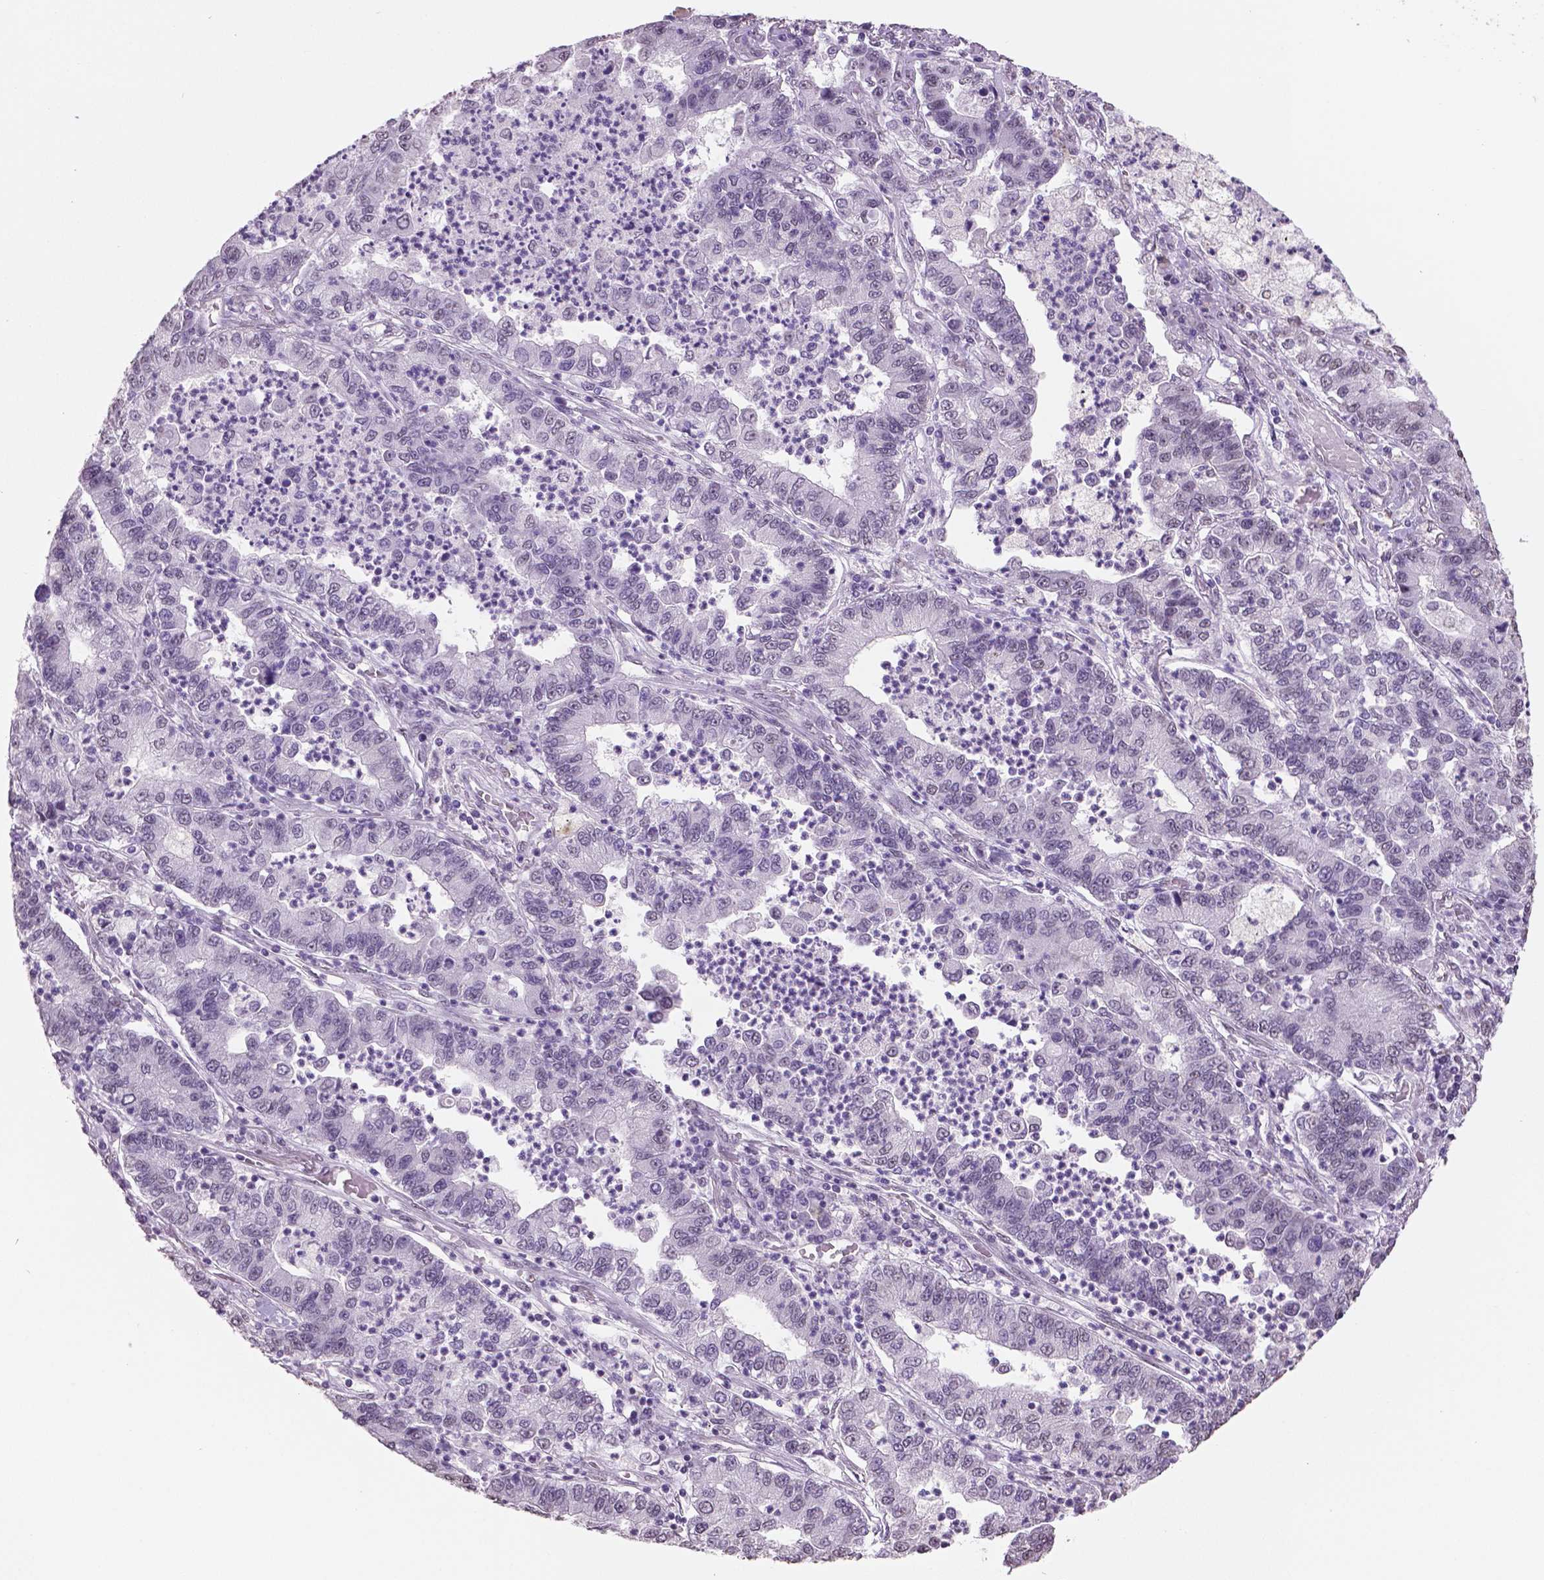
{"staining": {"intensity": "negative", "quantity": "none", "location": "none"}, "tissue": "lung cancer", "cell_type": "Tumor cells", "image_type": "cancer", "snomed": [{"axis": "morphology", "description": "Adenocarcinoma, NOS"}, {"axis": "topography", "description": "Lung"}], "caption": "Lung cancer stained for a protein using IHC shows no positivity tumor cells.", "gene": "IGF2BP1", "patient": {"sex": "female", "age": 57}}